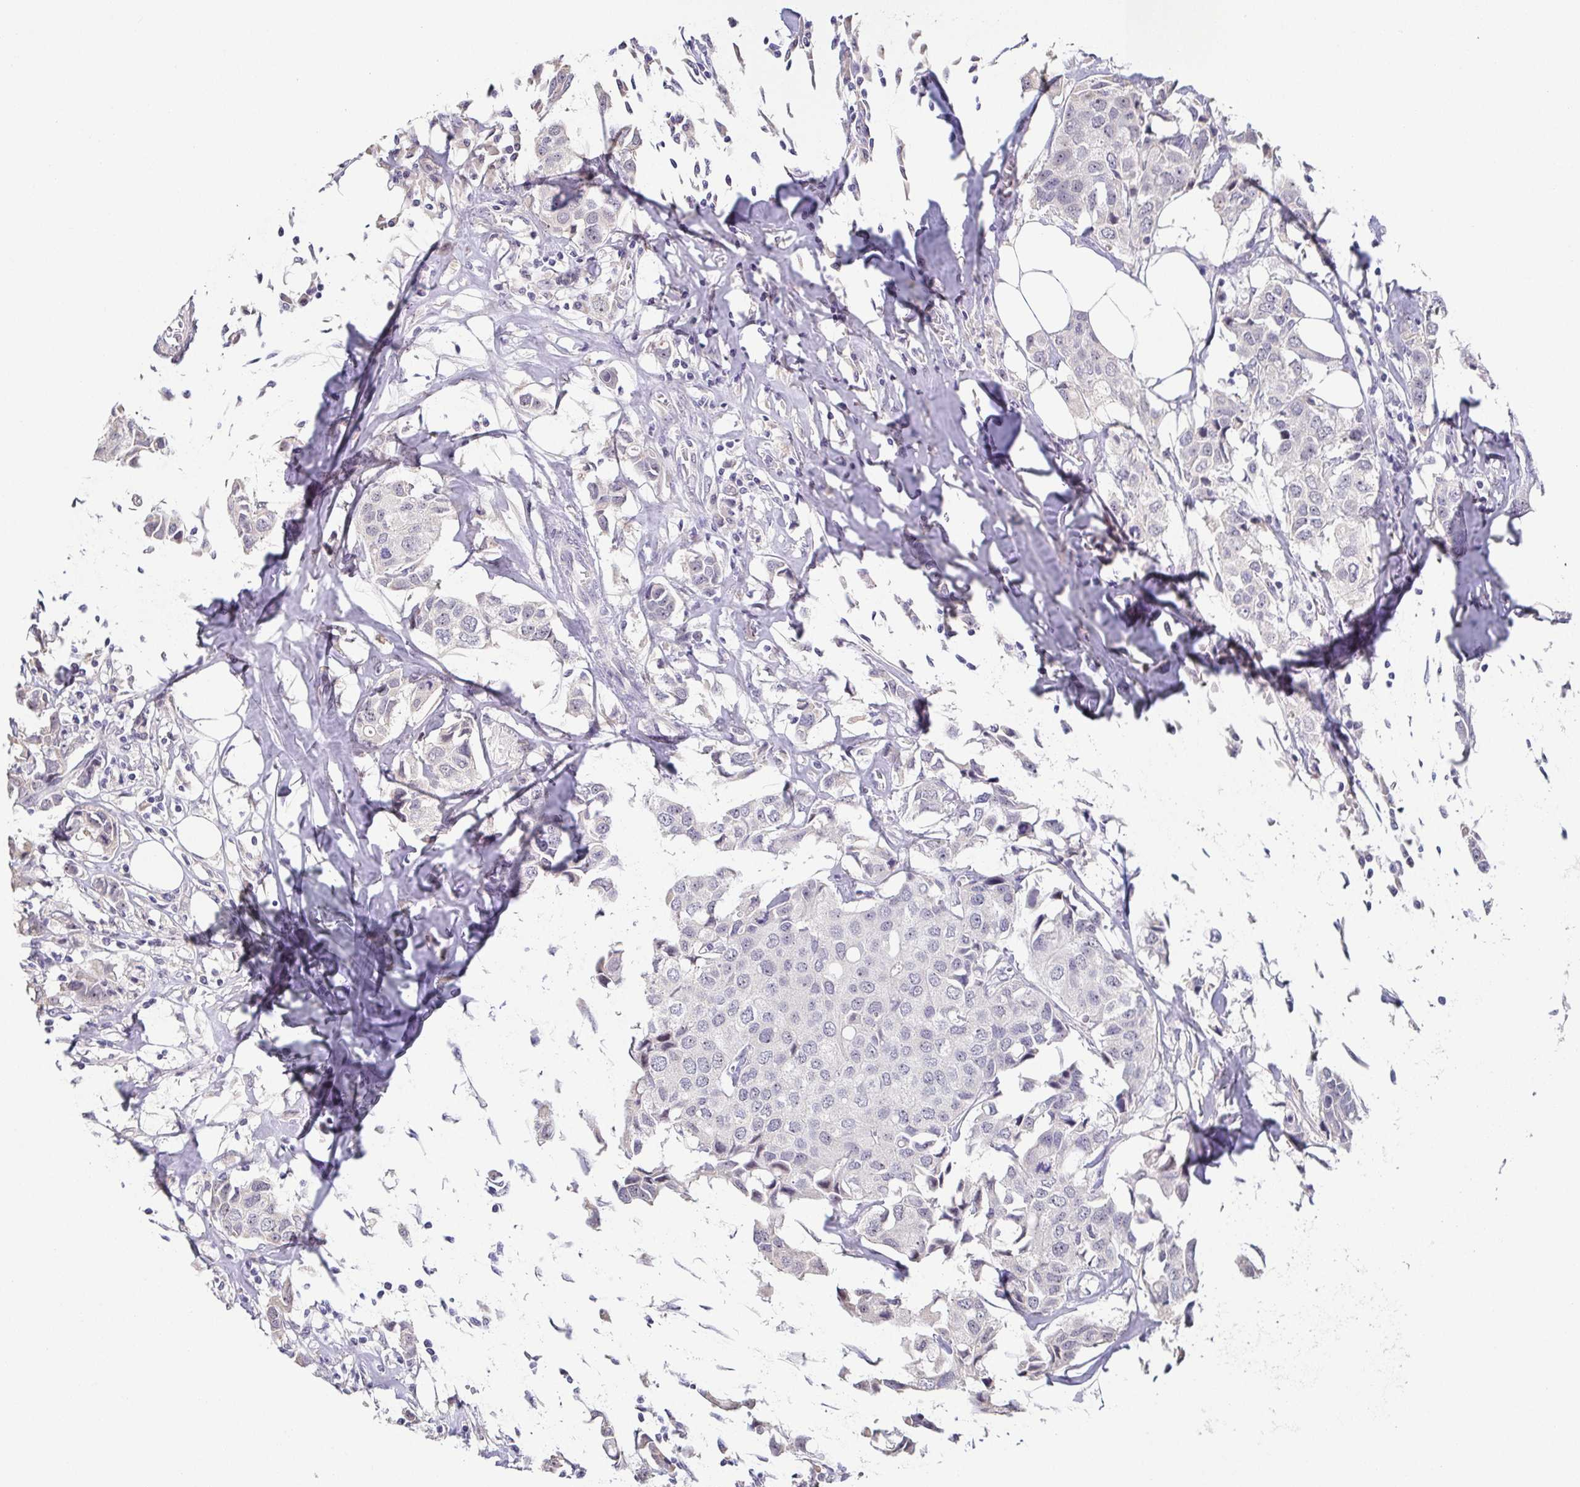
{"staining": {"intensity": "negative", "quantity": "none", "location": "none"}, "tissue": "breast cancer", "cell_type": "Tumor cells", "image_type": "cancer", "snomed": [{"axis": "morphology", "description": "Duct carcinoma"}, {"axis": "topography", "description": "Breast"}], "caption": "Breast intraductal carcinoma was stained to show a protein in brown. There is no significant positivity in tumor cells.", "gene": "NEFH", "patient": {"sex": "female", "age": 80}}